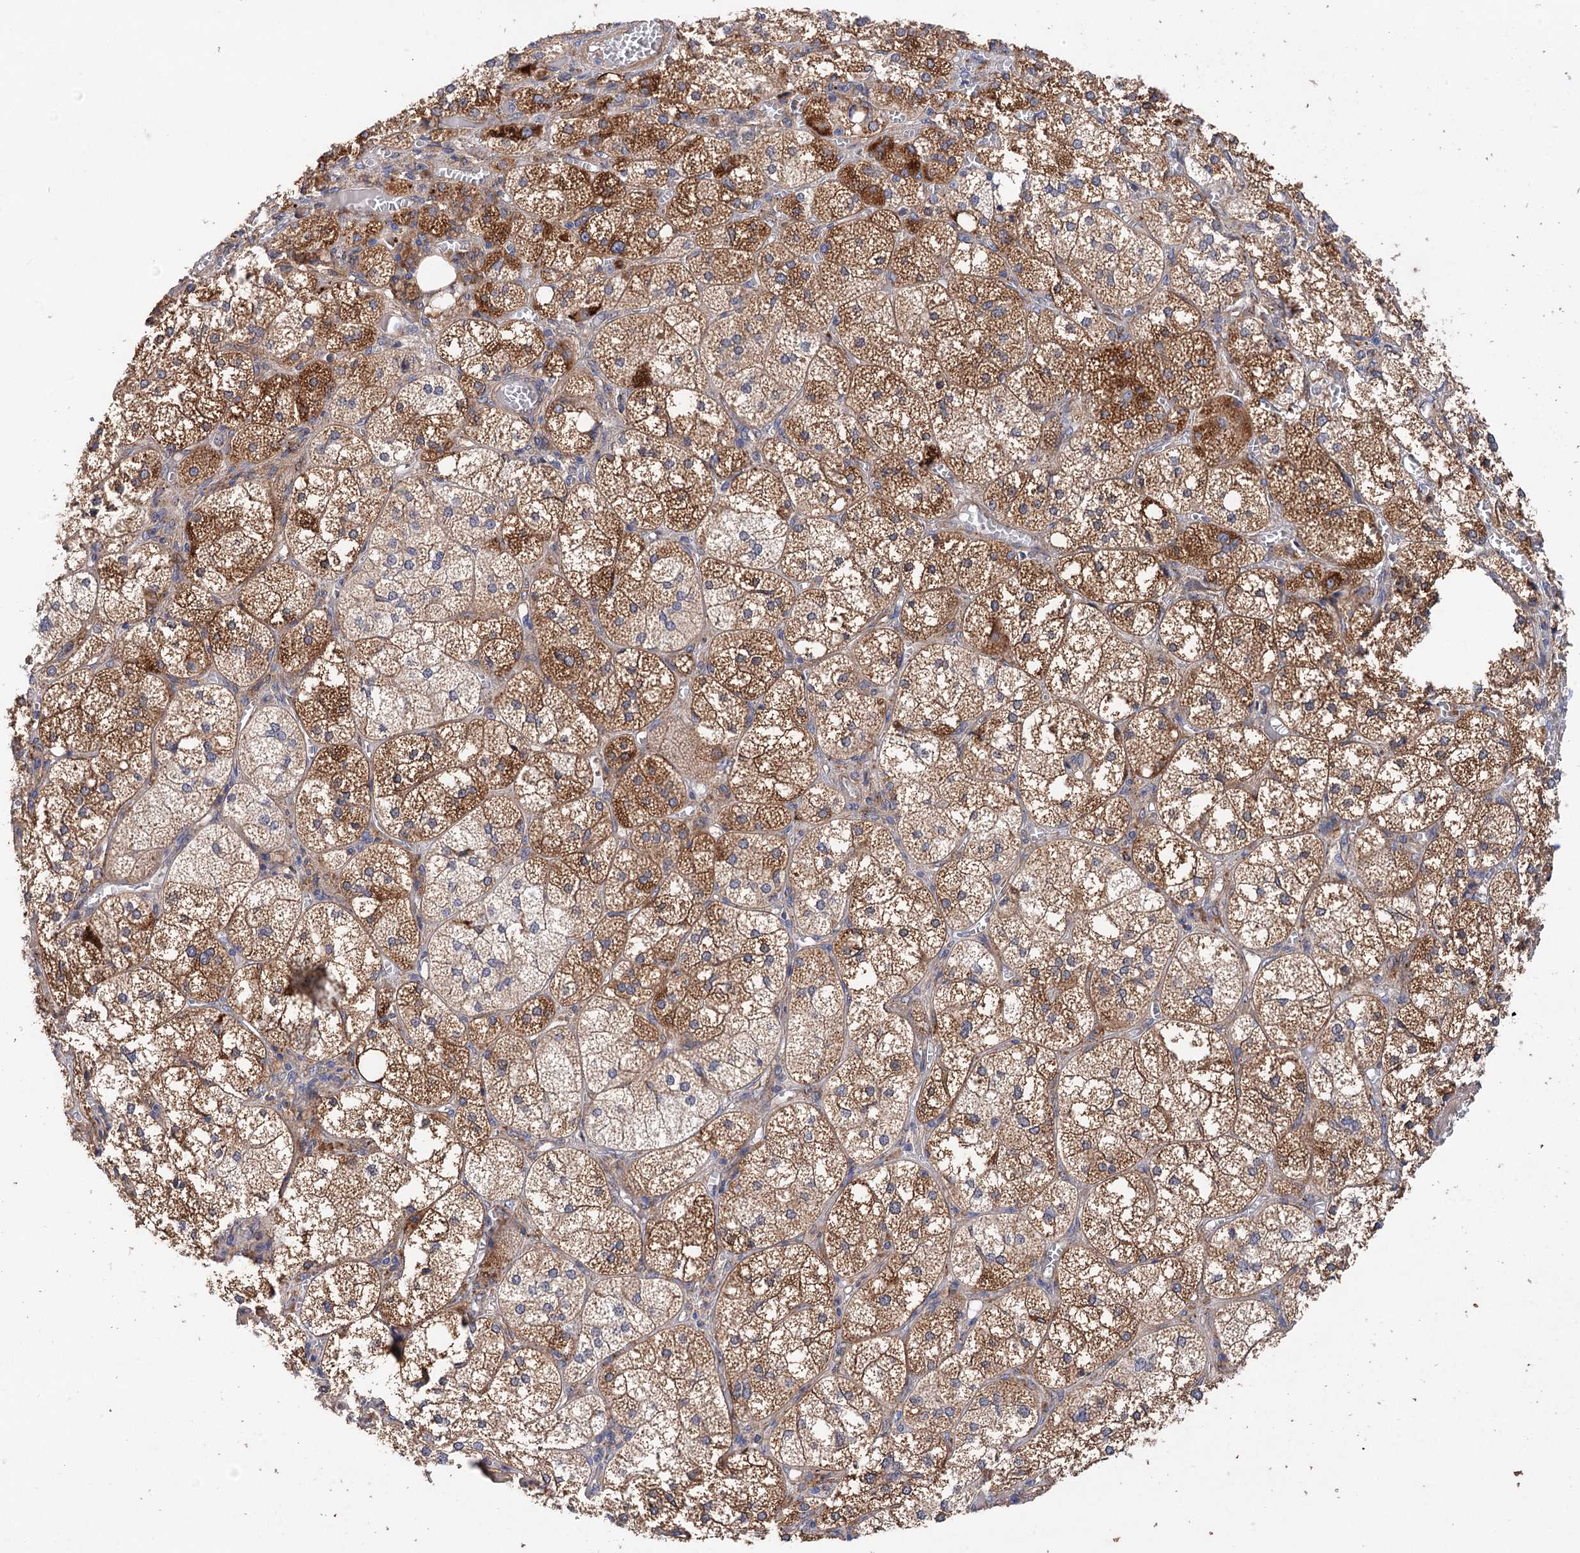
{"staining": {"intensity": "moderate", "quantity": ">75%", "location": "cytoplasmic/membranous"}, "tissue": "adrenal gland", "cell_type": "Glandular cells", "image_type": "normal", "snomed": [{"axis": "morphology", "description": "Normal tissue, NOS"}, {"axis": "topography", "description": "Adrenal gland"}], "caption": "There is medium levels of moderate cytoplasmic/membranous expression in glandular cells of benign adrenal gland, as demonstrated by immunohistochemical staining (brown color).", "gene": "CSAD", "patient": {"sex": "female", "age": 61}}